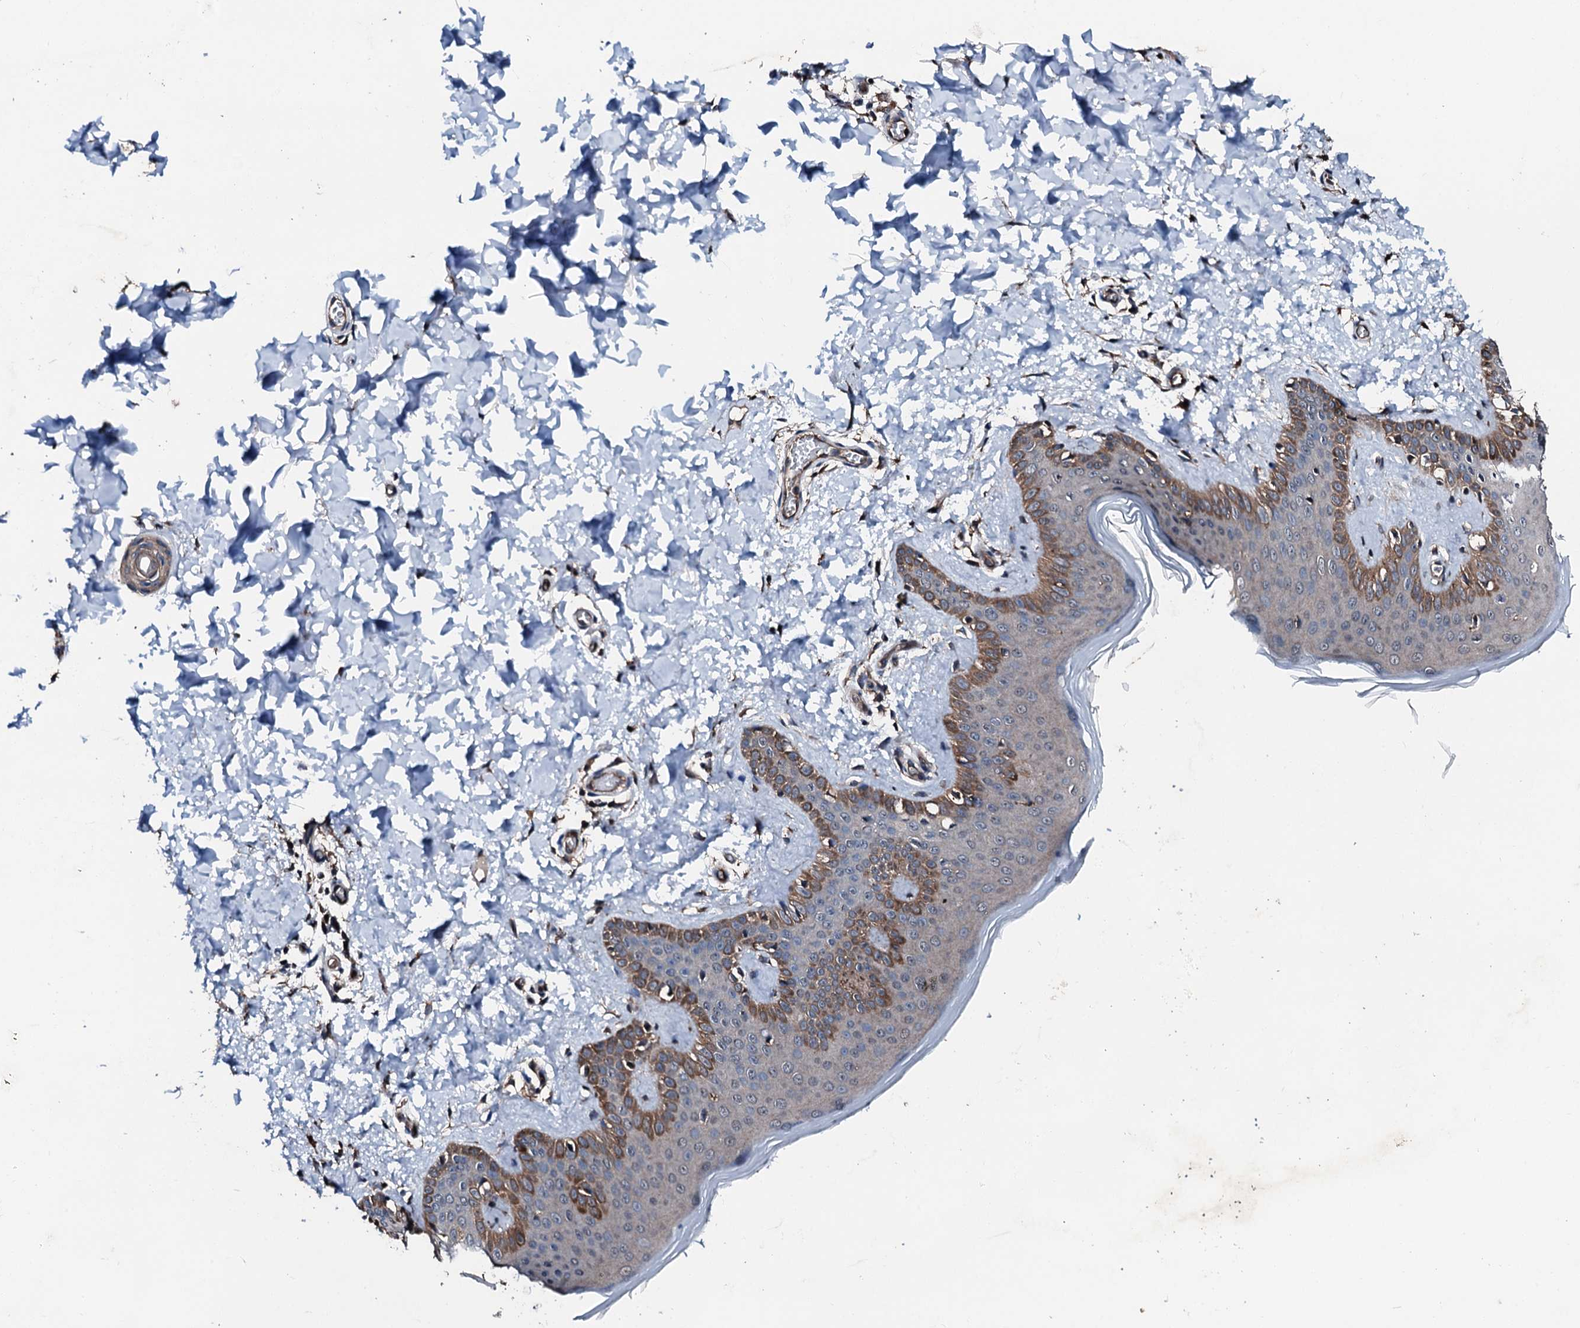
{"staining": {"intensity": "moderate", "quantity": "25%-75%", "location": "cytoplasmic/membranous"}, "tissue": "skin", "cell_type": "Fibroblasts", "image_type": "normal", "snomed": [{"axis": "morphology", "description": "Normal tissue, NOS"}, {"axis": "topography", "description": "Skin"}], "caption": "Immunohistochemistry of unremarkable skin shows medium levels of moderate cytoplasmic/membranous staining in approximately 25%-75% of fibroblasts. The staining was performed using DAB, with brown indicating positive protein expression. Nuclei are stained blue with hematoxylin.", "gene": "FGD4", "patient": {"sex": "male", "age": 36}}